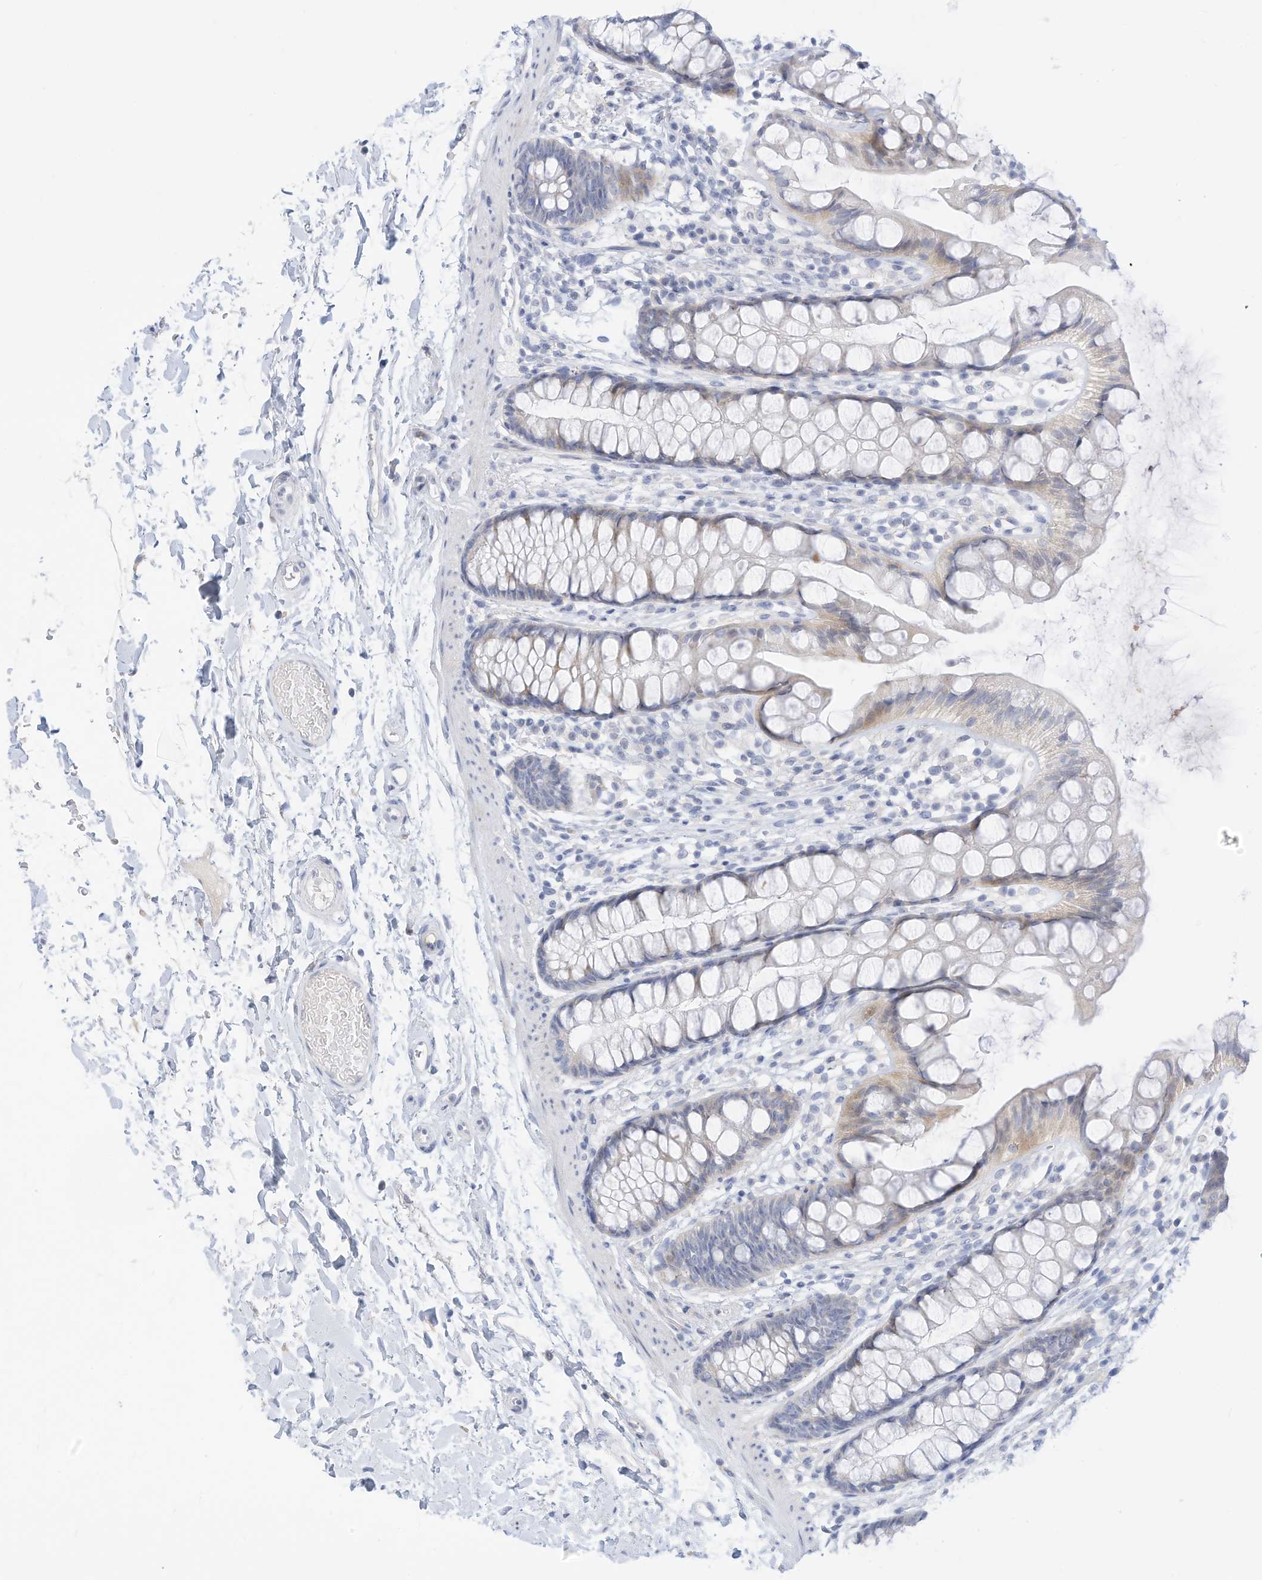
{"staining": {"intensity": "negative", "quantity": "none", "location": "none"}, "tissue": "rectum", "cell_type": "Glandular cells", "image_type": "normal", "snomed": [{"axis": "morphology", "description": "Normal tissue, NOS"}, {"axis": "topography", "description": "Rectum"}], "caption": "Immunohistochemical staining of normal human rectum demonstrates no significant expression in glandular cells.", "gene": "SPOCD1", "patient": {"sex": "female", "age": 65}}